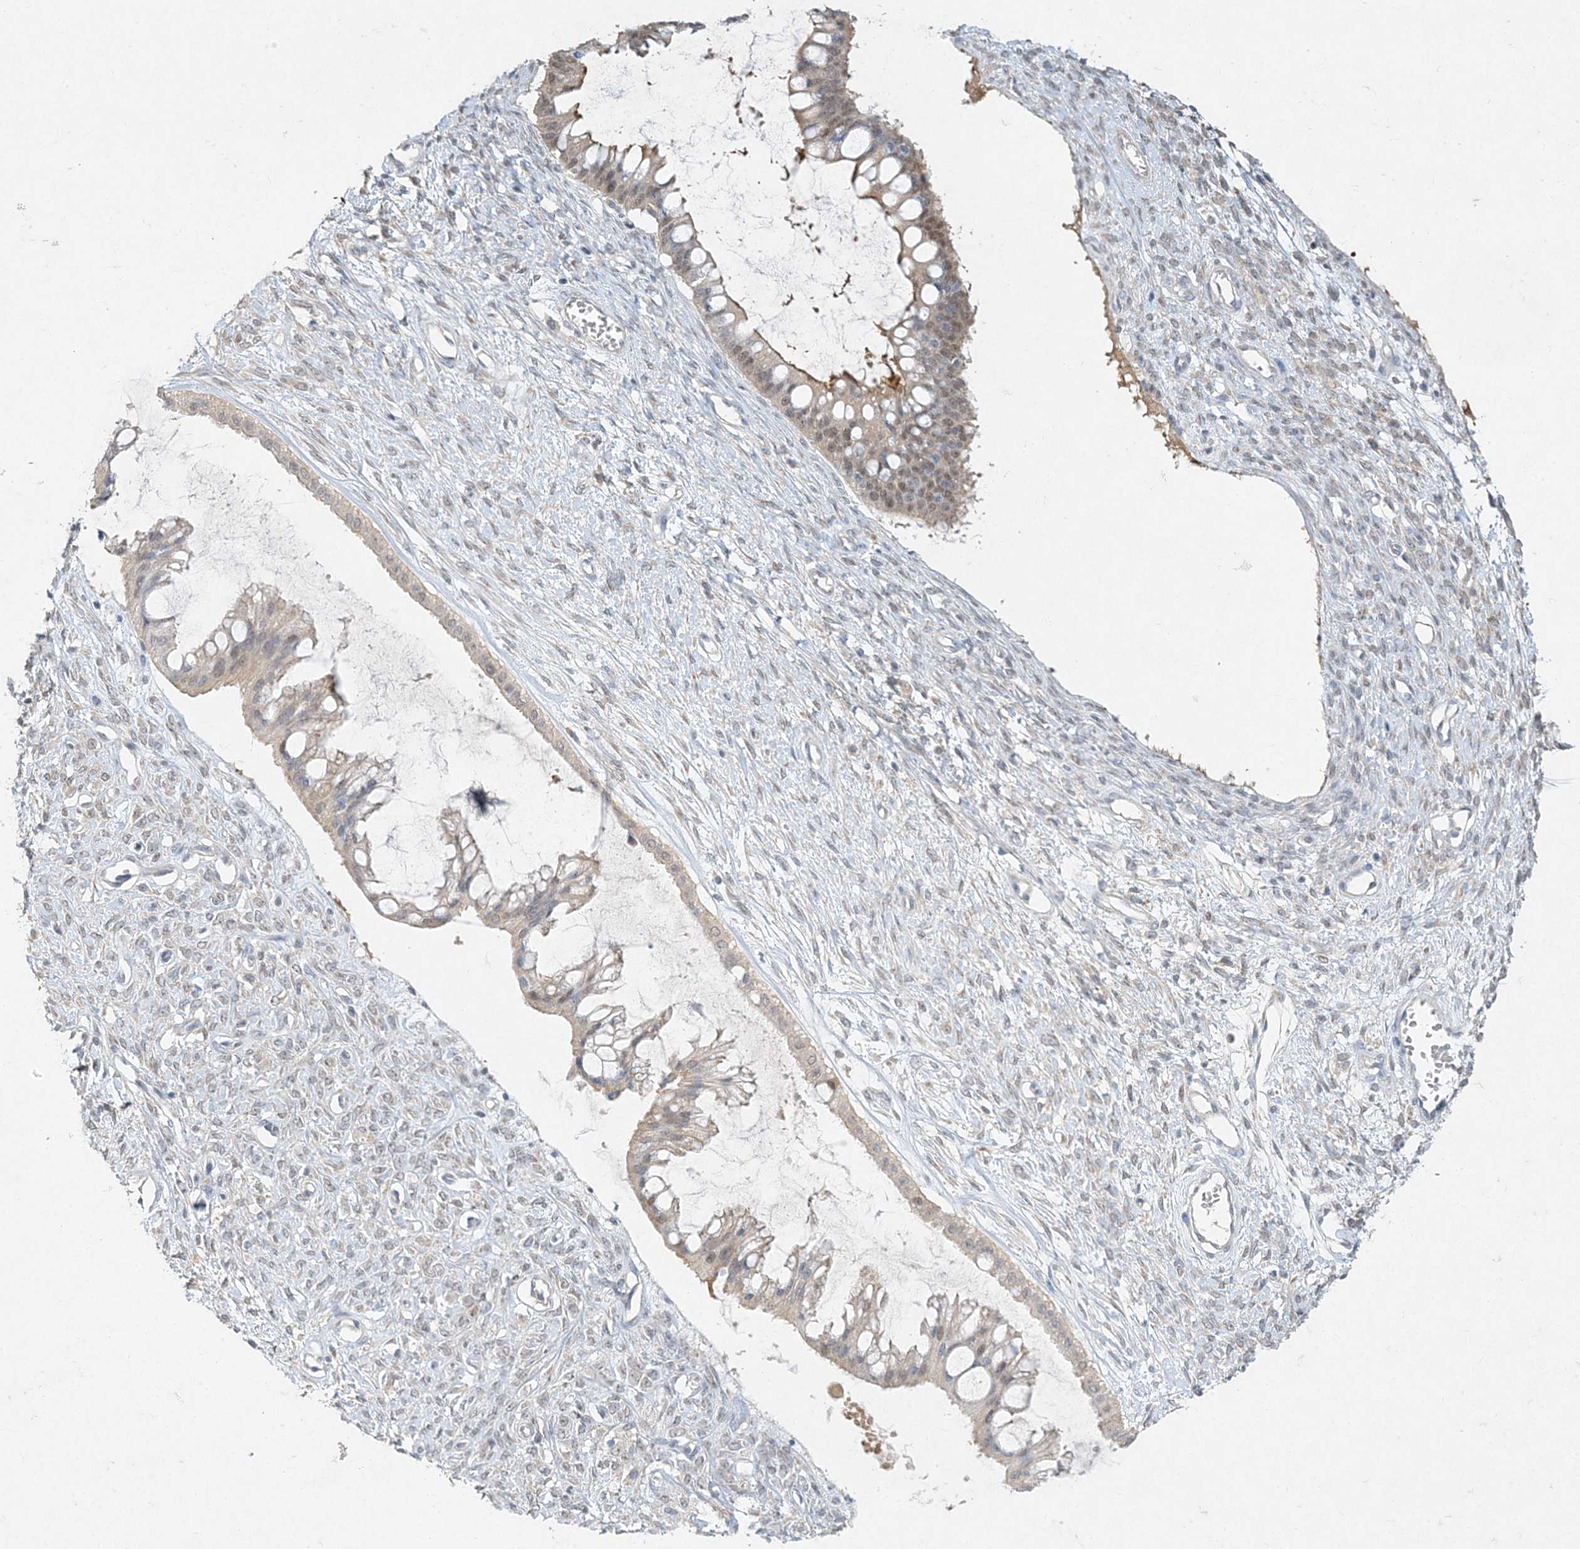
{"staining": {"intensity": "weak", "quantity": "25%-75%", "location": "cytoplasmic/membranous,nuclear"}, "tissue": "ovarian cancer", "cell_type": "Tumor cells", "image_type": "cancer", "snomed": [{"axis": "morphology", "description": "Cystadenocarcinoma, mucinous, NOS"}, {"axis": "topography", "description": "Ovary"}], "caption": "IHC (DAB) staining of ovarian cancer (mucinous cystadenocarcinoma) exhibits weak cytoplasmic/membranous and nuclear protein expression in about 25%-75% of tumor cells. (Brightfield microscopy of DAB IHC at high magnification).", "gene": "MAT2B", "patient": {"sex": "female", "age": 73}}